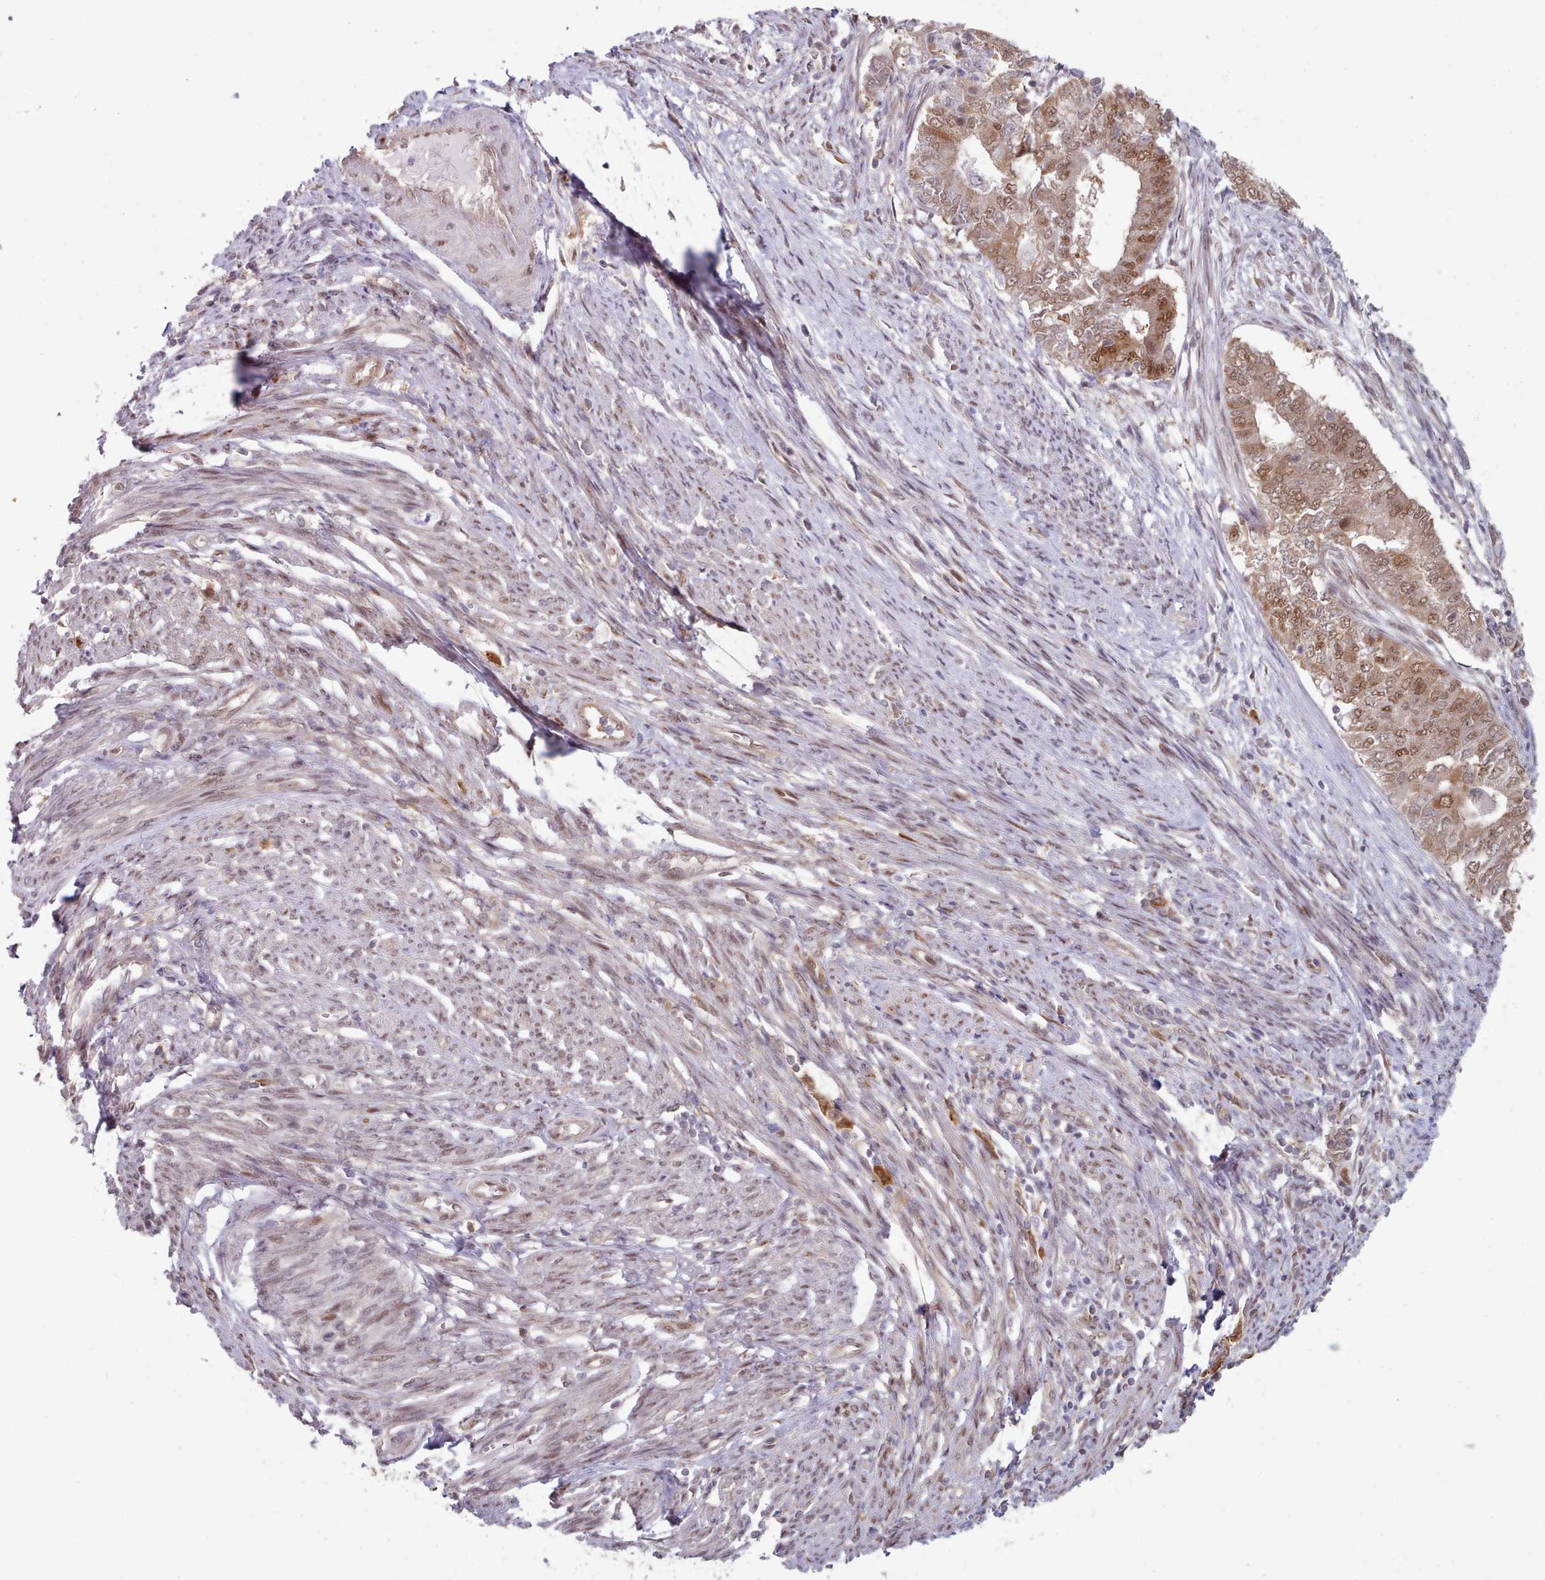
{"staining": {"intensity": "moderate", "quantity": ">75%", "location": "nuclear"}, "tissue": "endometrial cancer", "cell_type": "Tumor cells", "image_type": "cancer", "snomed": [{"axis": "morphology", "description": "Adenocarcinoma, NOS"}, {"axis": "topography", "description": "Endometrium"}], "caption": "Endometrial cancer (adenocarcinoma) tissue demonstrates moderate nuclear expression in about >75% of tumor cells, visualized by immunohistochemistry.", "gene": "CES3", "patient": {"sex": "female", "age": 62}}